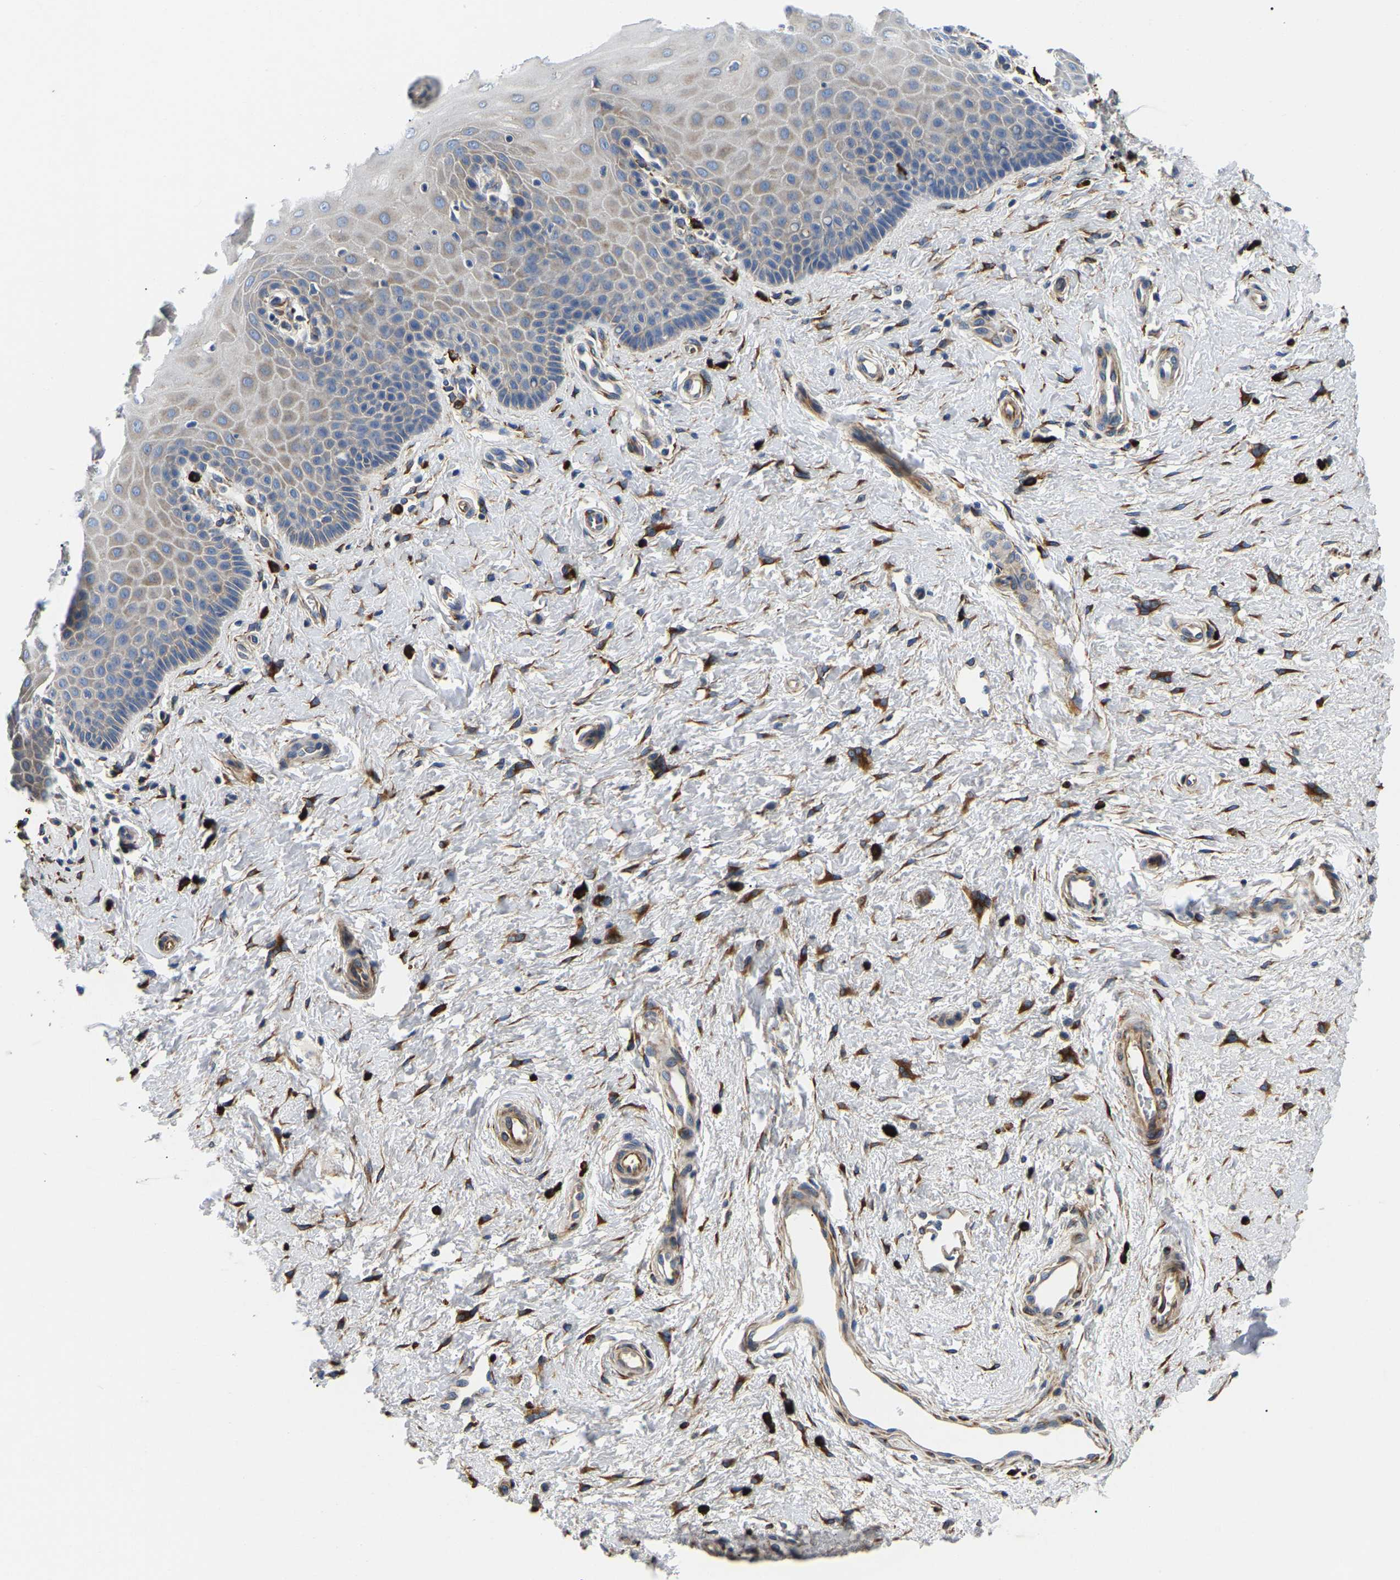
{"staining": {"intensity": "weak", "quantity": "<25%", "location": "cytoplasmic/membranous"}, "tissue": "cervix", "cell_type": "Squamous epithelial cells", "image_type": "normal", "snomed": [{"axis": "morphology", "description": "Normal tissue, NOS"}, {"axis": "topography", "description": "Cervix"}], "caption": "Immunohistochemistry image of benign human cervix stained for a protein (brown), which reveals no staining in squamous epithelial cells.", "gene": "DUSP8", "patient": {"sex": "female", "age": 55}}